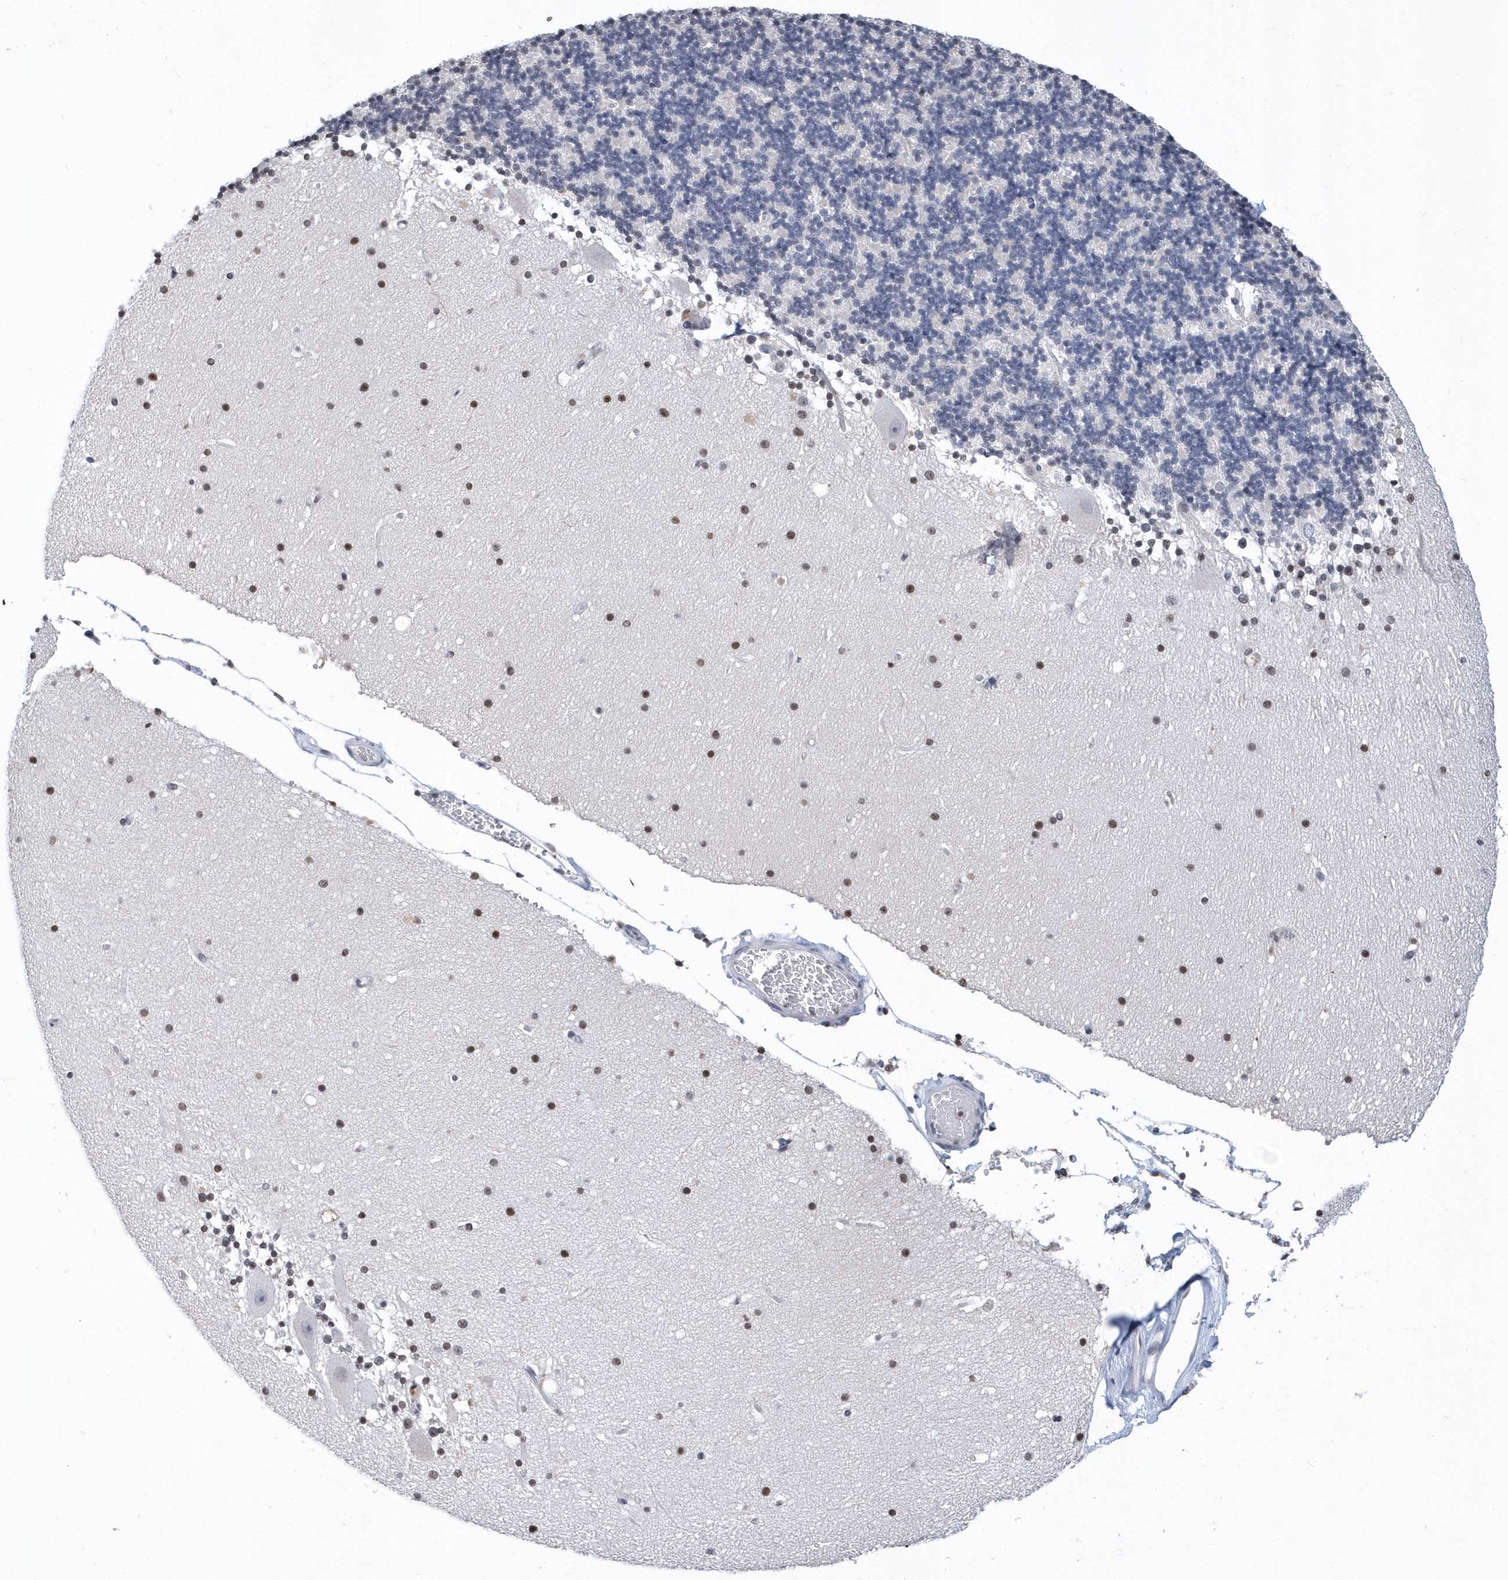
{"staining": {"intensity": "negative", "quantity": "none", "location": "none"}, "tissue": "cerebellum", "cell_type": "Cells in granular layer", "image_type": "normal", "snomed": [{"axis": "morphology", "description": "Normal tissue, NOS"}, {"axis": "topography", "description": "Cerebellum"}], "caption": "Immunohistochemistry (IHC) of normal human cerebellum displays no staining in cells in granular layer.", "gene": "VWA5B2", "patient": {"sex": "male", "age": 57}}